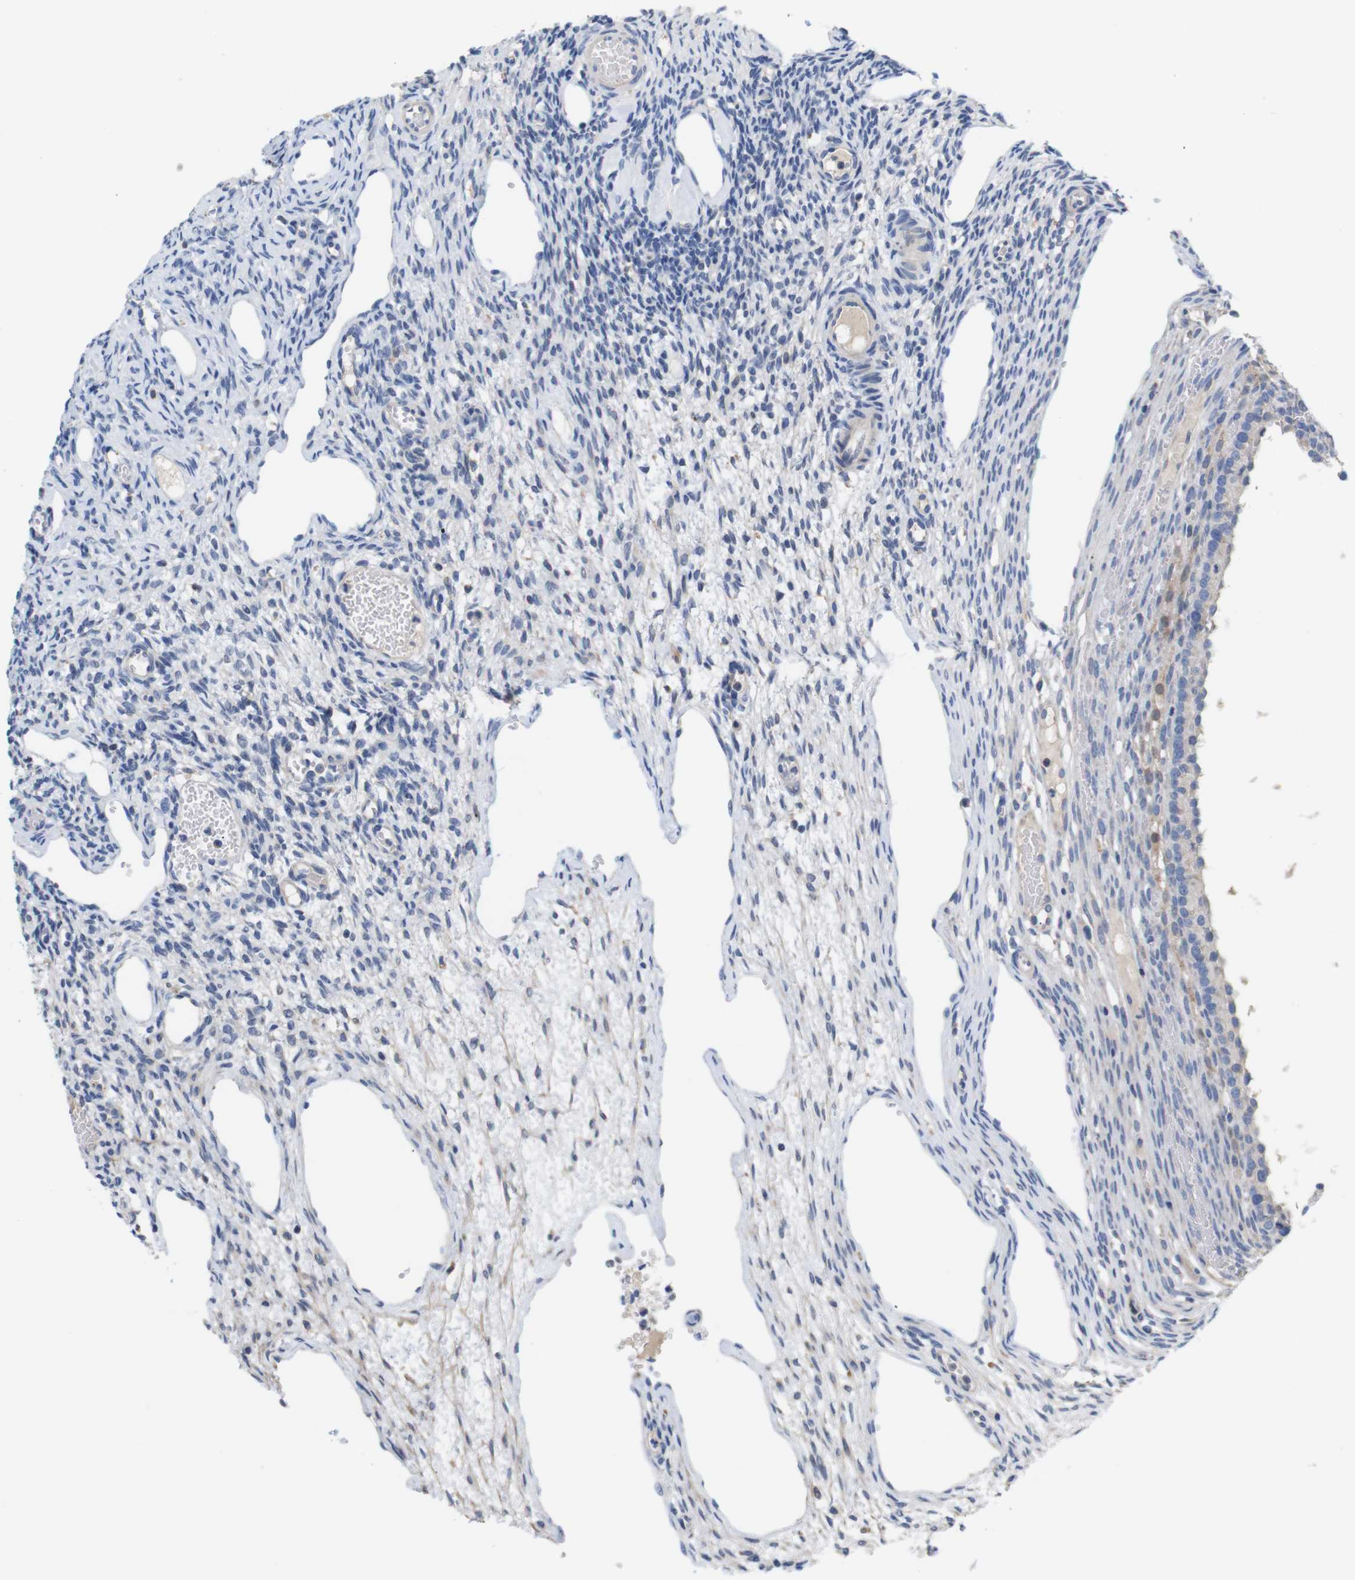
{"staining": {"intensity": "negative", "quantity": "none", "location": "none"}, "tissue": "ovary", "cell_type": "Ovarian stroma cells", "image_type": "normal", "snomed": [{"axis": "morphology", "description": "Normal tissue, NOS"}, {"axis": "topography", "description": "Ovary"}], "caption": "A histopathology image of ovary stained for a protein shows no brown staining in ovarian stroma cells. Nuclei are stained in blue.", "gene": "LRRC55", "patient": {"sex": "female", "age": 33}}